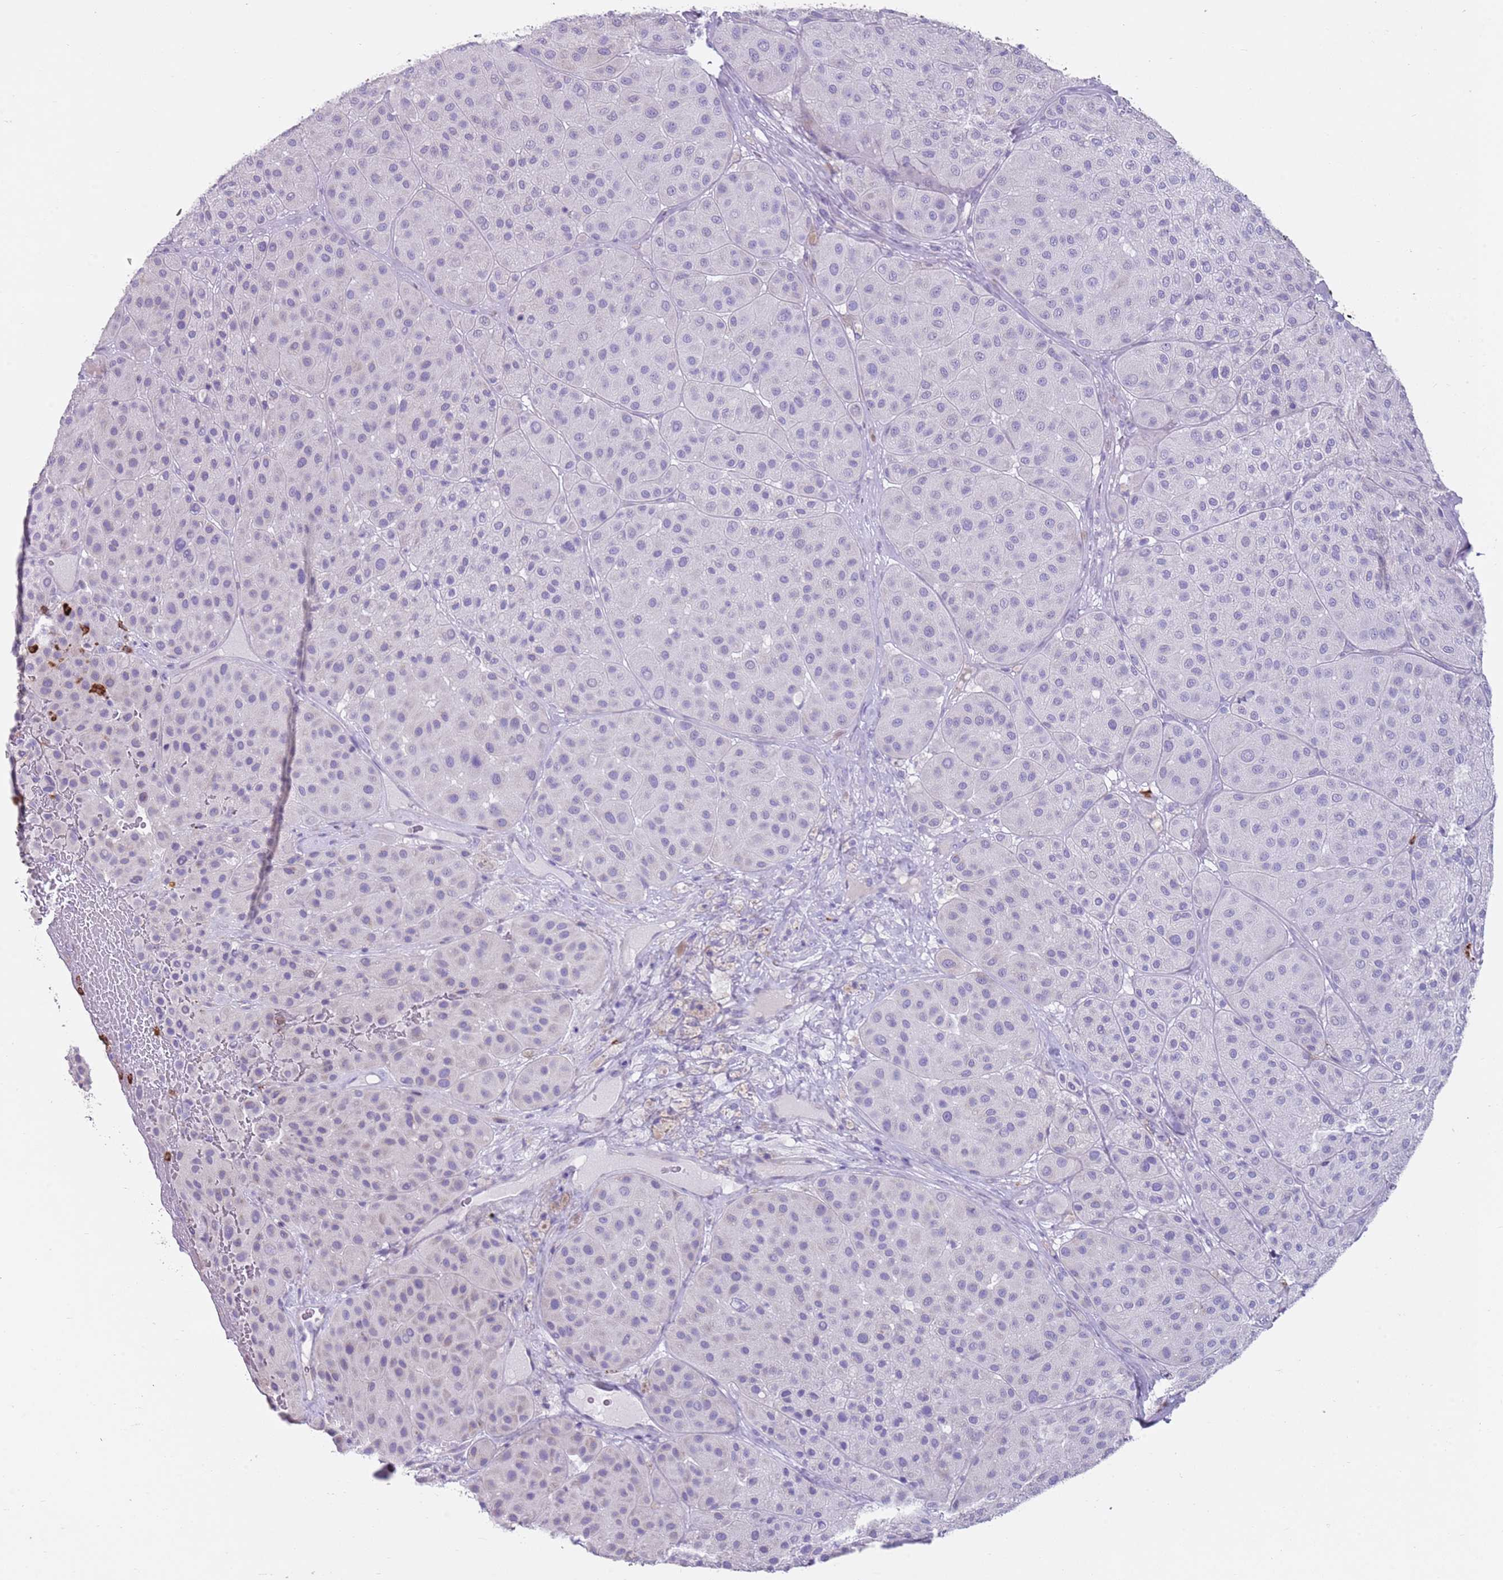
{"staining": {"intensity": "negative", "quantity": "none", "location": "none"}, "tissue": "melanoma", "cell_type": "Tumor cells", "image_type": "cancer", "snomed": [{"axis": "morphology", "description": "Malignant melanoma, Metastatic site"}, {"axis": "topography", "description": "Smooth muscle"}], "caption": "An immunohistochemistry image of melanoma is shown. There is no staining in tumor cells of melanoma.", "gene": "CD177", "patient": {"sex": "male", "age": 41}}